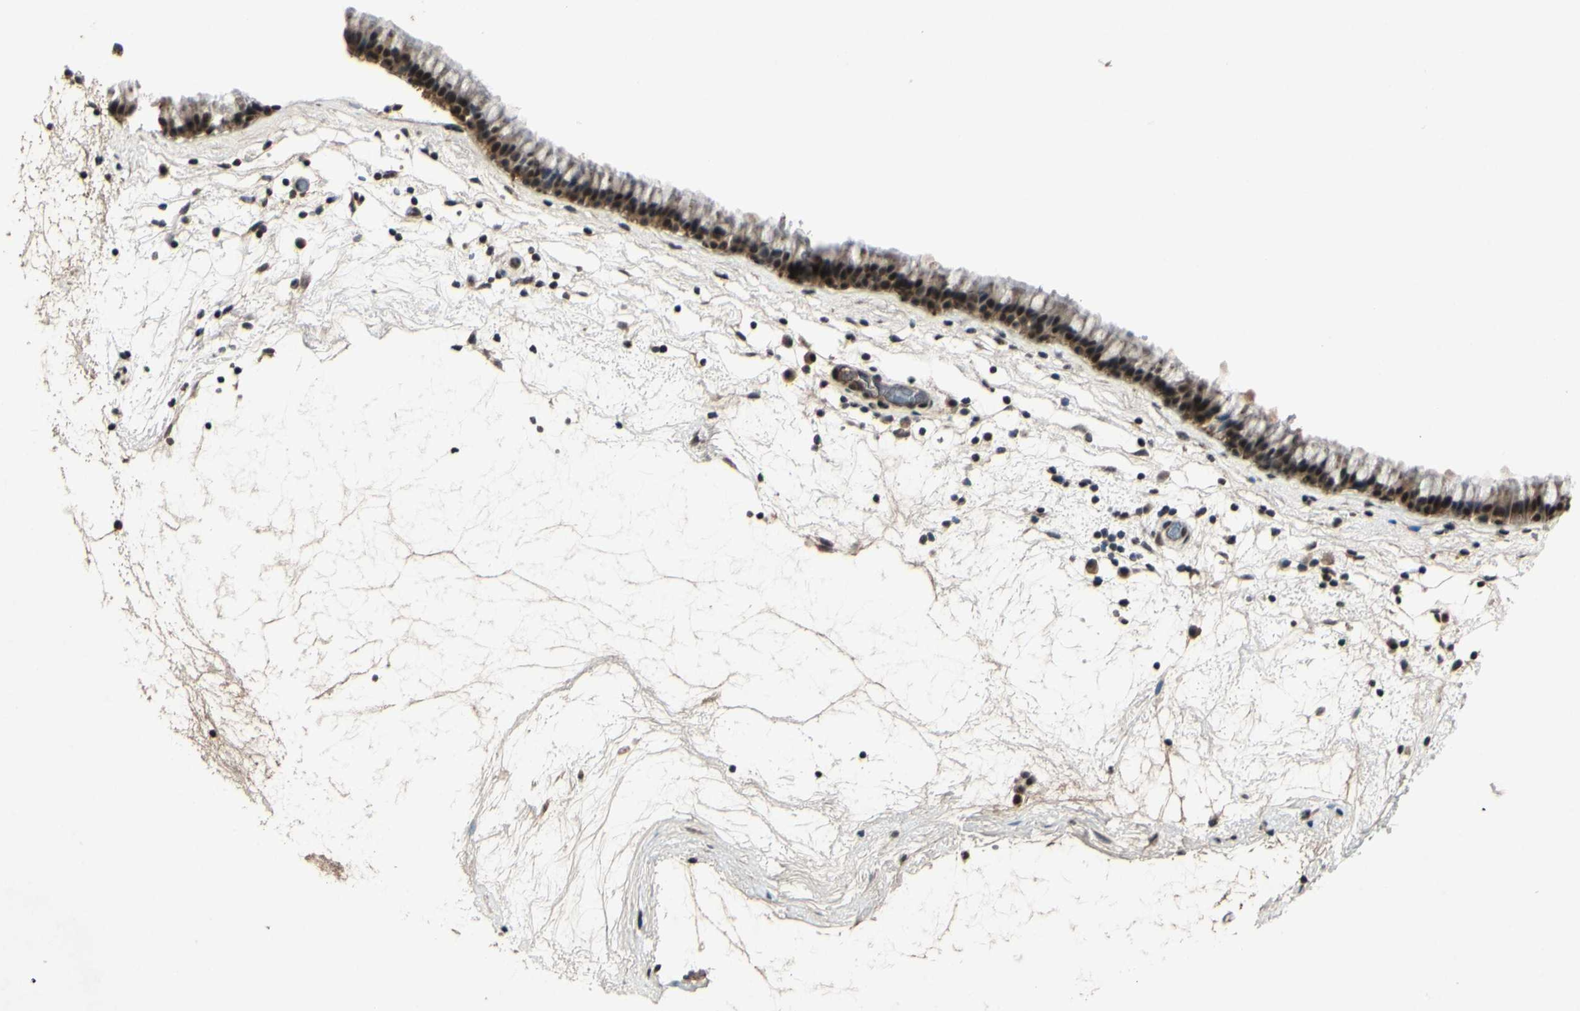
{"staining": {"intensity": "moderate", "quantity": ">75%", "location": "cytoplasmic/membranous,nuclear"}, "tissue": "nasopharynx", "cell_type": "Respiratory epithelial cells", "image_type": "normal", "snomed": [{"axis": "morphology", "description": "Normal tissue, NOS"}, {"axis": "morphology", "description": "Inflammation, NOS"}, {"axis": "topography", "description": "Nasopharynx"}], "caption": "This image reveals normal nasopharynx stained with immunohistochemistry to label a protein in brown. The cytoplasmic/membranous,nuclear of respiratory epithelial cells show moderate positivity for the protein. Nuclei are counter-stained blue.", "gene": "SNW1", "patient": {"sex": "male", "age": 48}}